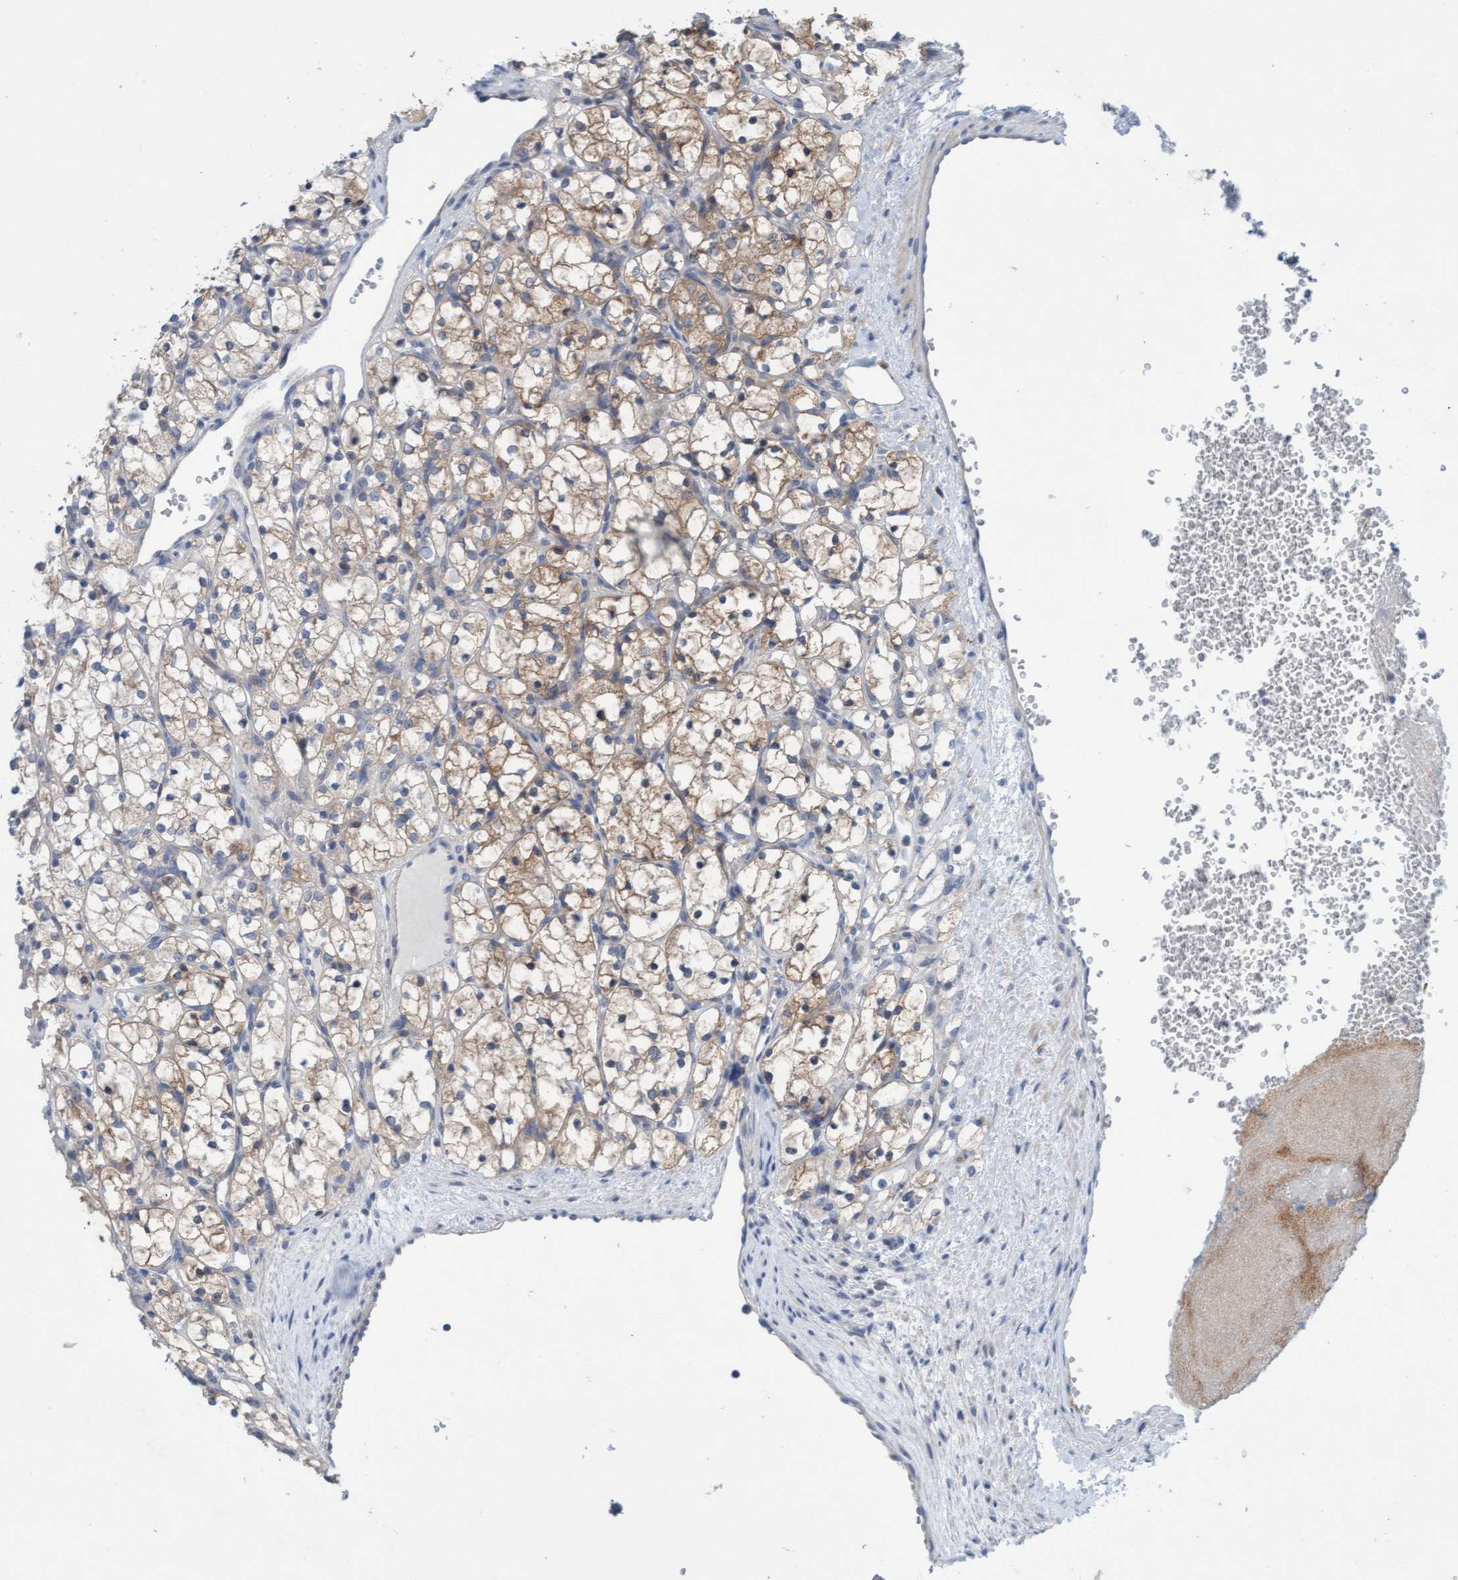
{"staining": {"intensity": "weak", "quantity": ">75%", "location": "cytoplasmic/membranous"}, "tissue": "renal cancer", "cell_type": "Tumor cells", "image_type": "cancer", "snomed": [{"axis": "morphology", "description": "Adenocarcinoma, NOS"}, {"axis": "topography", "description": "Kidney"}], "caption": "Weak cytoplasmic/membranous positivity is present in about >75% of tumor cells in renal adenocarcinoma. (Brightfield microscopy of DAB IHC at high magnification).", "gene": "KLHL25", "patient": {"sex": "female", "age": 69}}